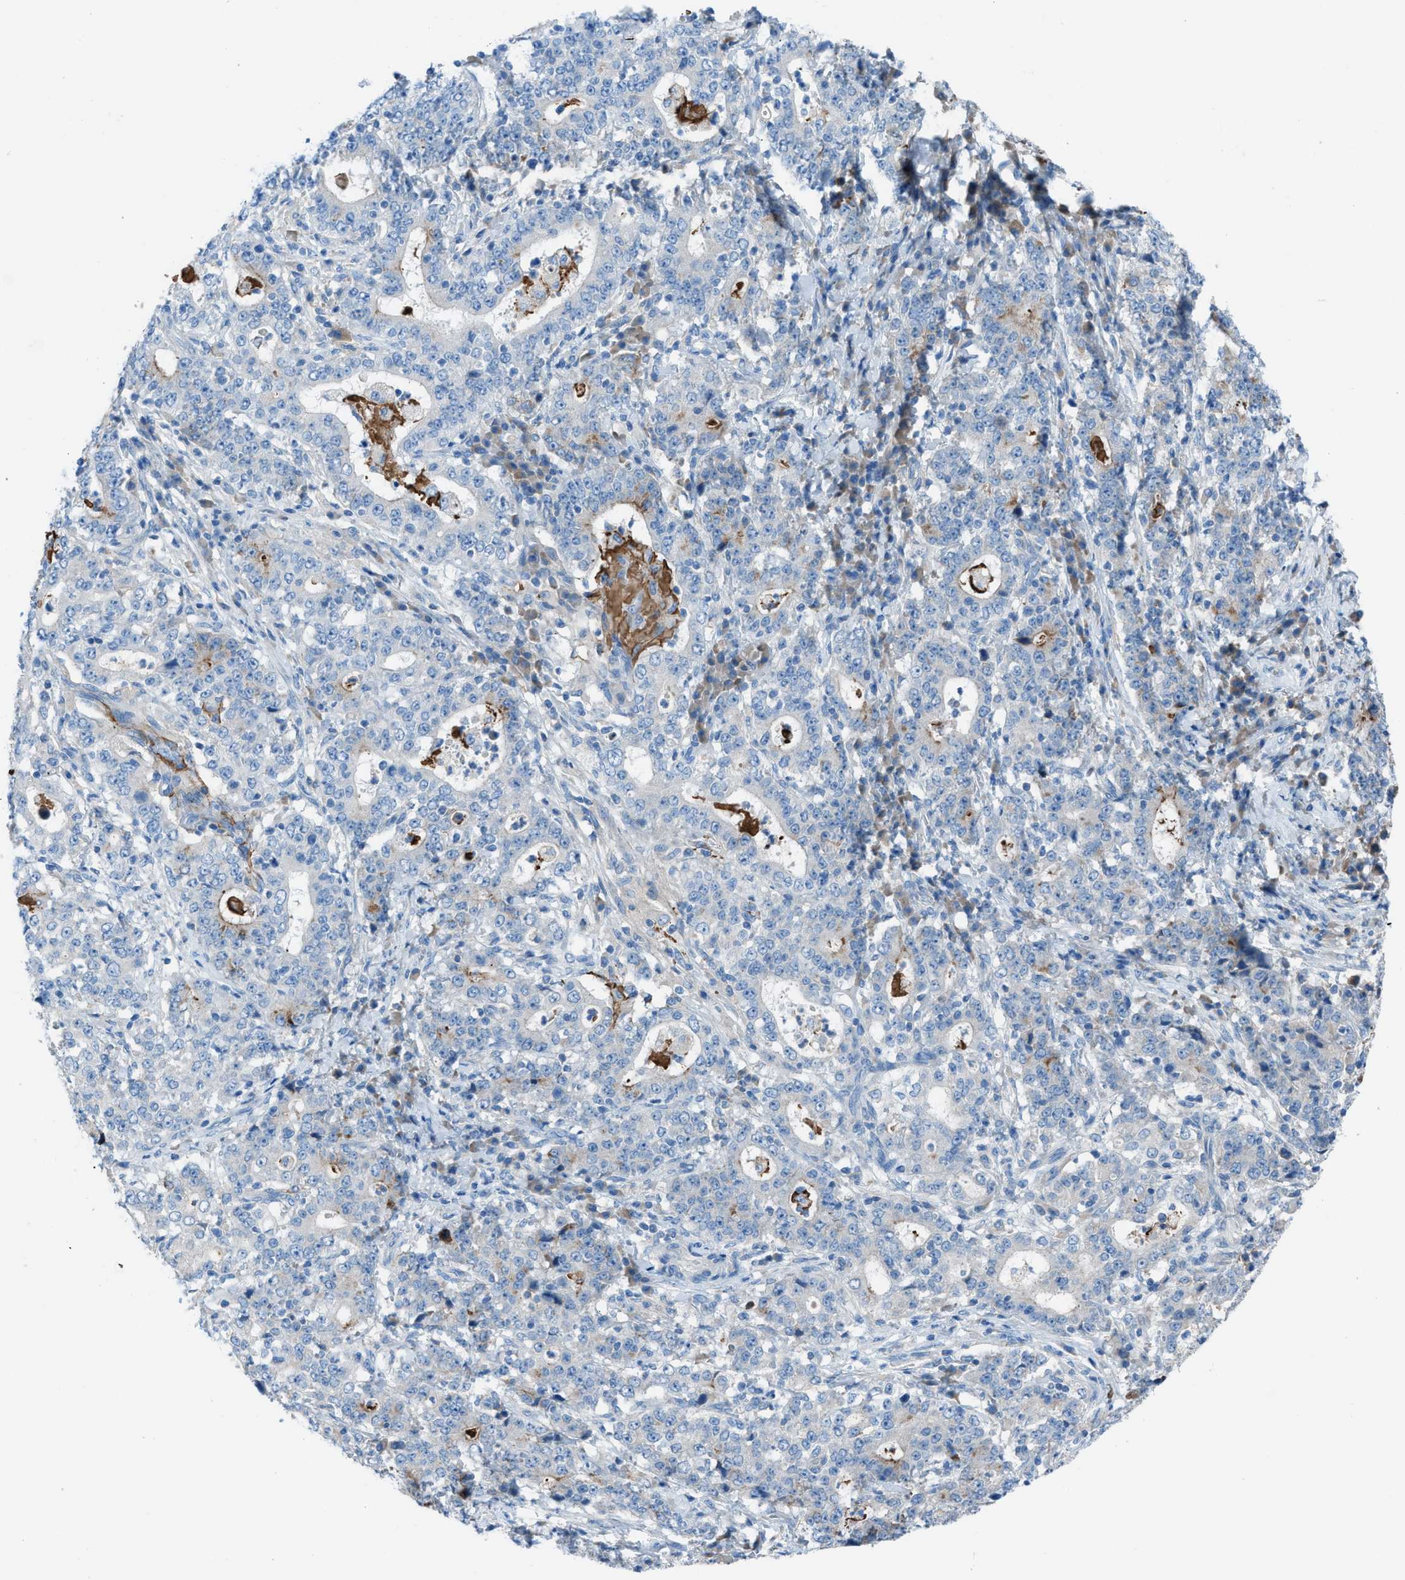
{"staining": {"intensity": "negative", "quantity": "none", "location": "none"}, "tissue": "stomach cancer", "cell_type": "Tumor cells", "image_type": "cancer", "snomed": [{"axis": "morphology", "description": "Normal tissue, NOS"}, {"axis": "morphology", "description": "Adenocarcinoma, NOS"}, {"axis": "topography", "description": "Stomach, upper"}, {"axis": "topography", "description": "Stomach"}], "caption": "Immunohistochemical staining of stomach cancer exhibits no significant expression in tumor cells. (Stains: DAB immunohistochemistry (IHC) with hematoxylin counter stain, Microscopy: brightfield microscopy at high magnification).", "gene": "C5AR2", "patient": {"sex": "male", "age": 59}}